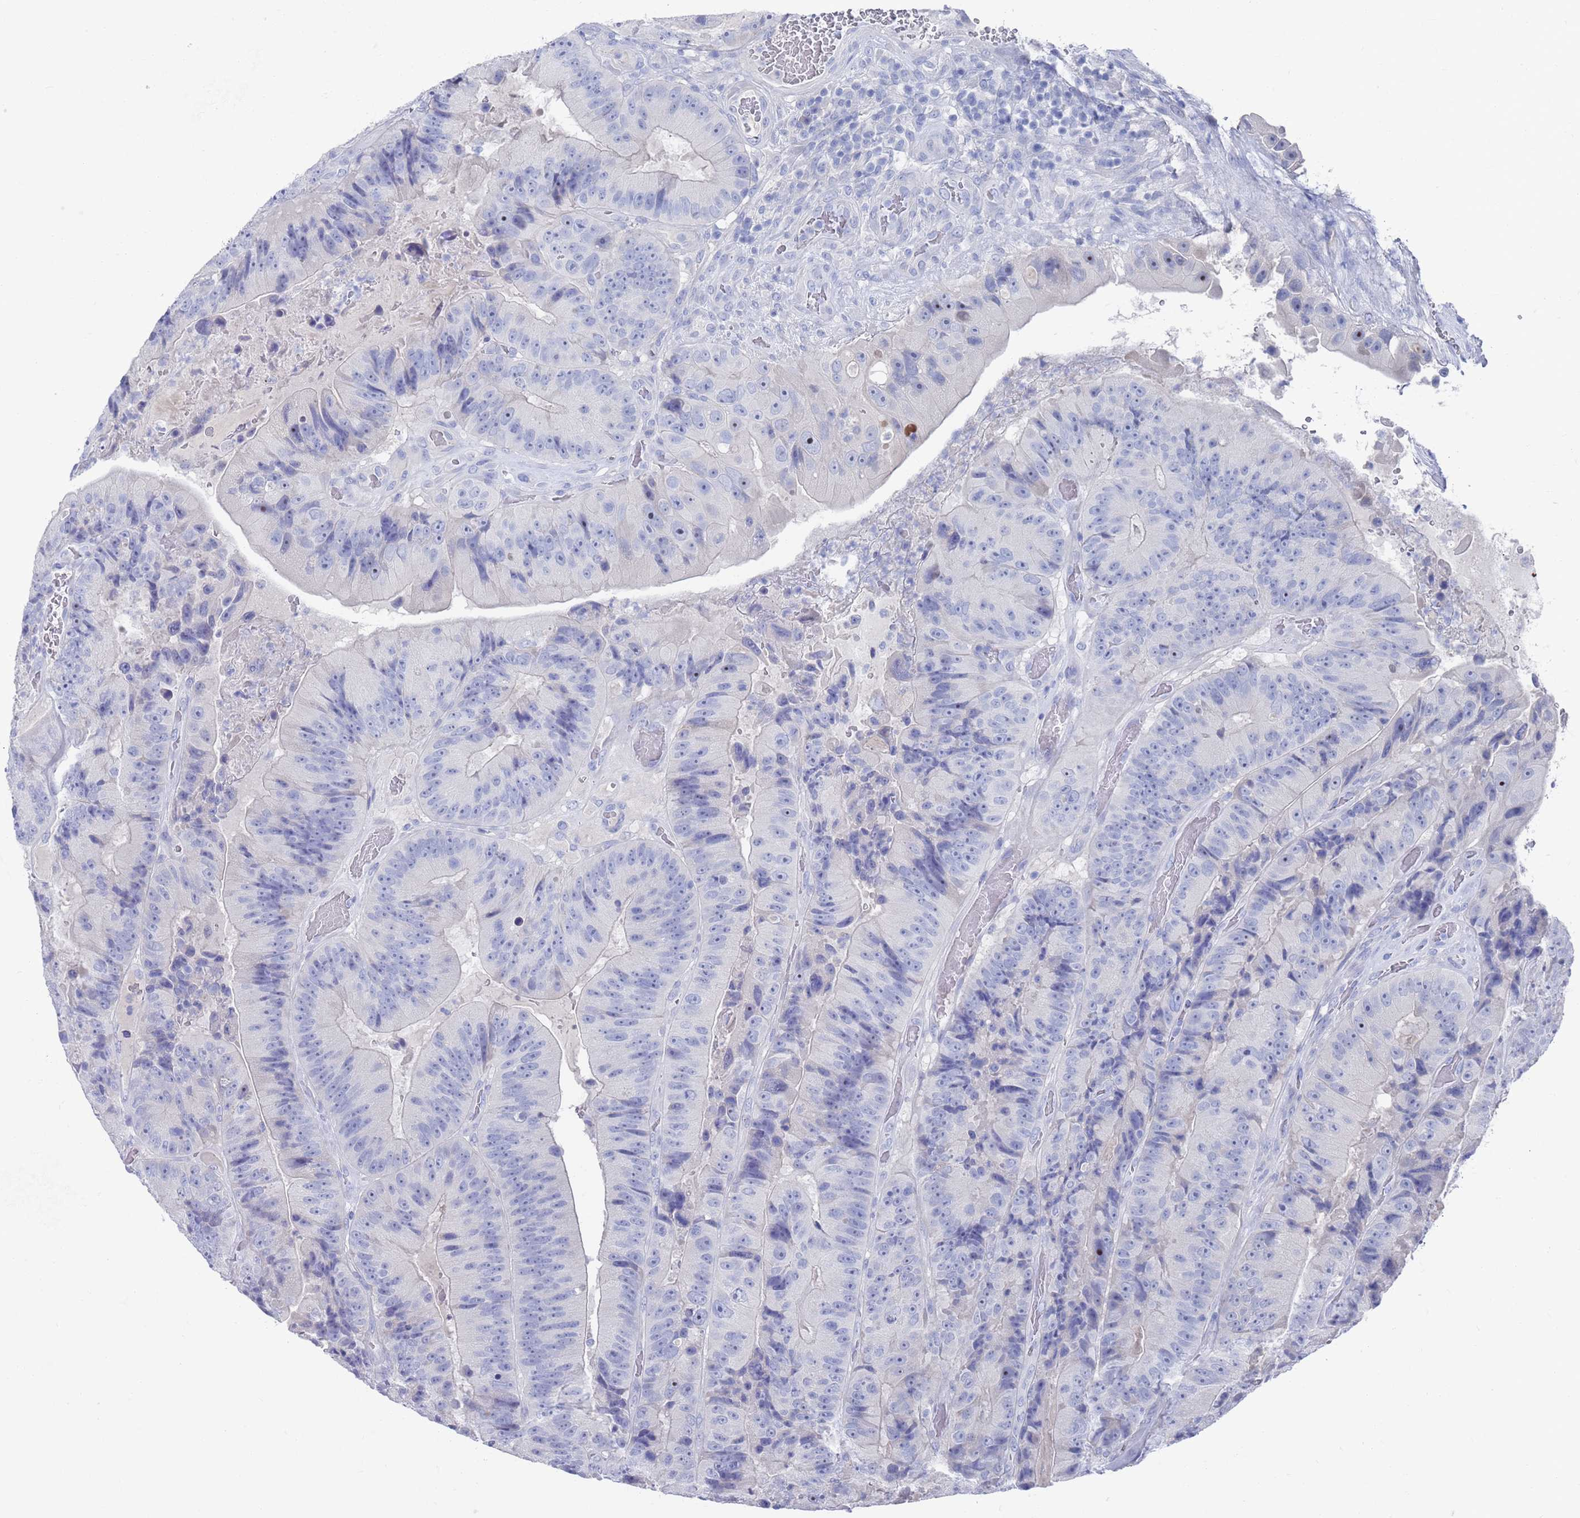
{"staining": {"intensity": "negative", "quantity": "none", "location": "none"}, "tissue": "colorectal cancer", "cell_type": "Tumor cells", "image_type": "cancer", "snomed": [{"axis": "morphology", "description": "Adenocarcinoma, NOS"}, {"axis": "topography", "description": "Colon"}], "caption": "Immunohistochemistry of human colorectal cancer exhibits no expression in tumor cells.", "gene": "MTMR2", "patient": {"sex": "female", "age": 86}}